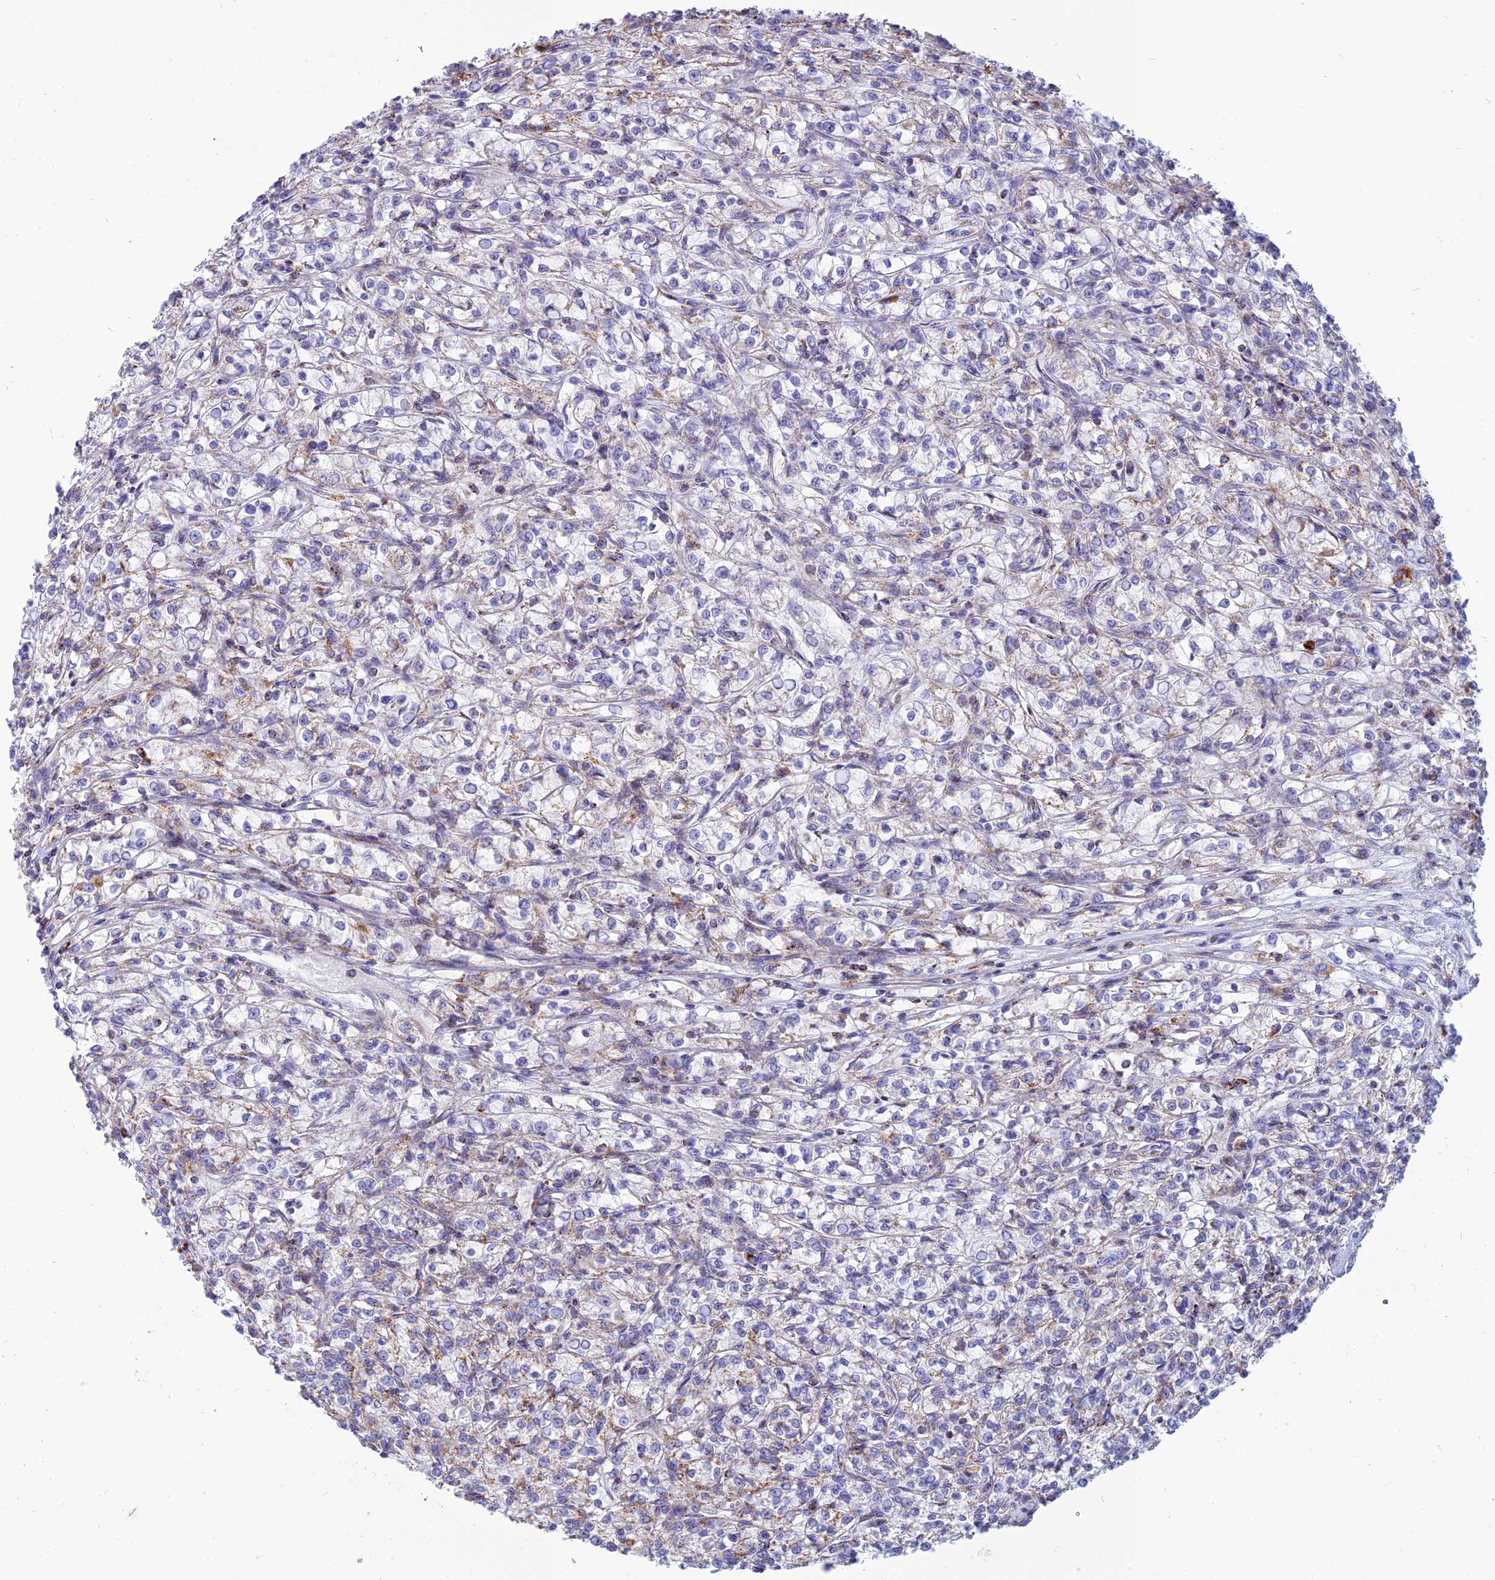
{"staining": {"intensity": "moderate", "quantity": "<25%", "location": "cytoplasmic/membranous"}, "tissue": "renal cancer", "cell_type": "Tumor cells", "image_type": "cancer", "snomed": [{"axis": "morphology", "description": "Adenocarcinoma, NOS"}, {"axis": "topography", "description": "Kidney"}], "caption": "Tumor cells display moderate cytoplasmic/membranous staining in approximately <25% of cells in adenocarcinoma (renal).", "gene": "PACC1", "patient": {"sex": "female", "age": 59}}